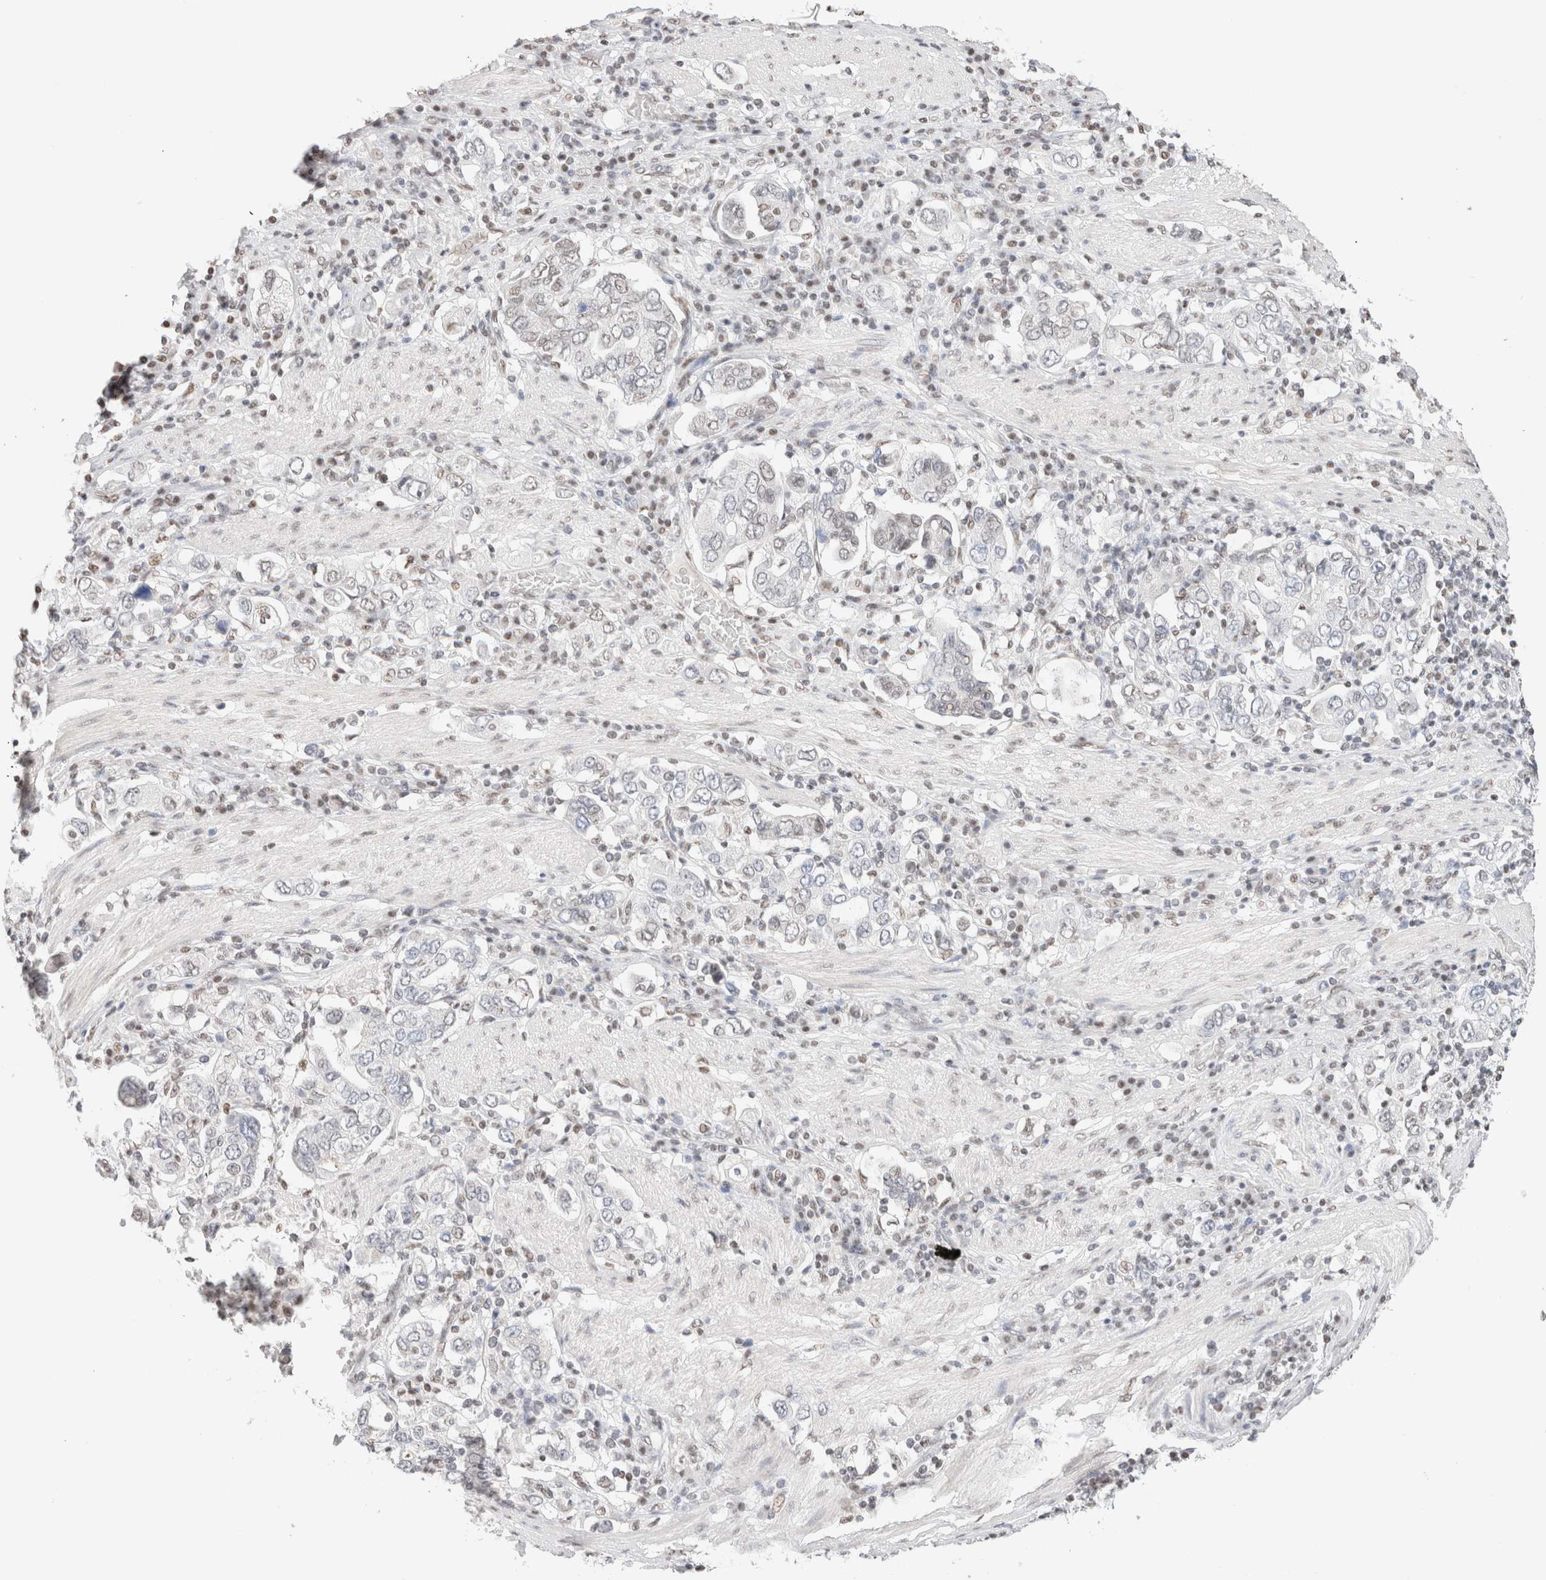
{"staining": {"intensity": "negative", "quantity": "none", "location": "none"}, "tissue": "stomach cancer", "cell_type": "Tumor cells", "image_type": "cancer", "snomed": [{"axis": "morphology", "description": "Adenocarcinoma, NOS"}, {"axis": "topography", "description": "Stomach, upper"}], "caption": "IHC histopathology image of human stomach adenocarcinoma stained for a protein (brown), which demonstrates no positivity in tumor cells.", "gene": "SUPT3H", "patient": {"sex": "male", "age": 62}}